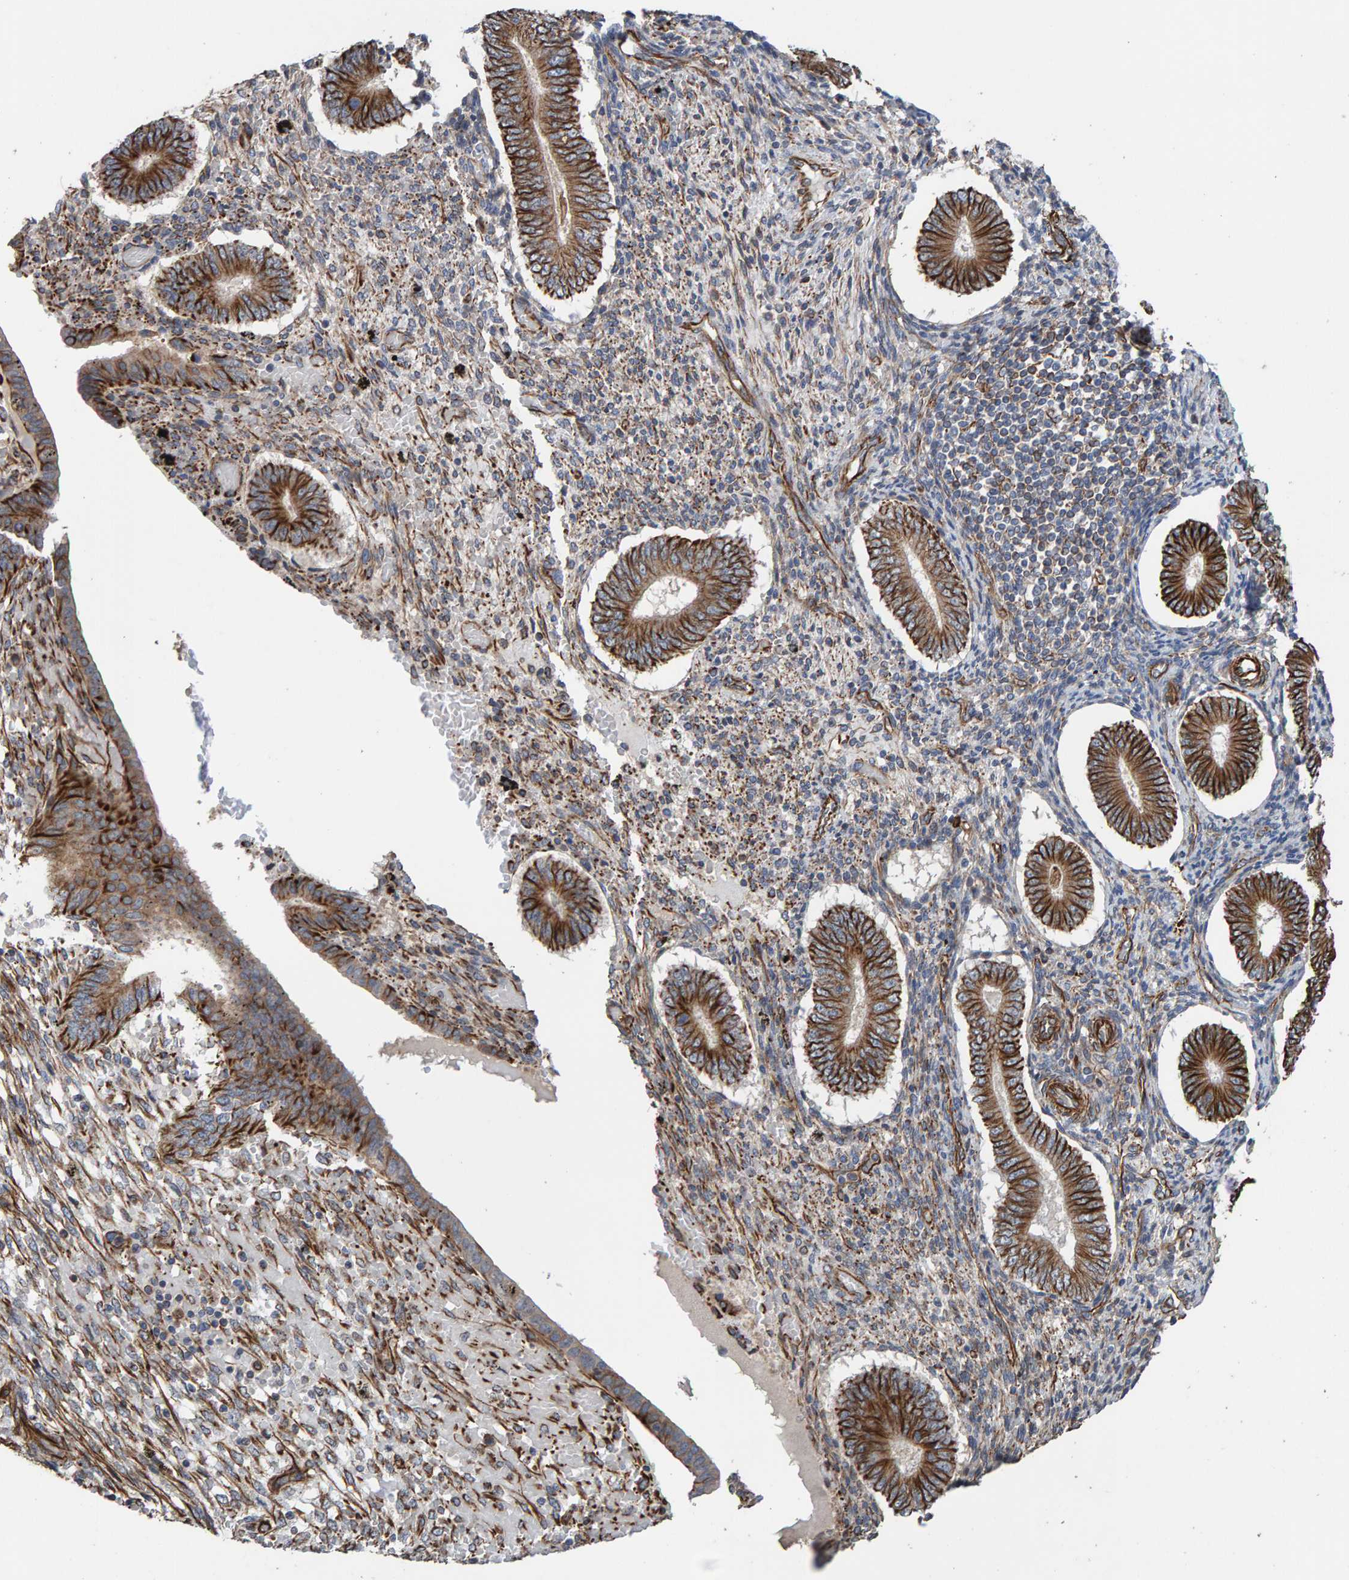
{"staining": {"intensity": "weak", "quantity": "<25%", "location": "cytoplasmic/membranous"}, "tissue": "endometrium", "cell_type": "Cells in endometrial stroma", "image_type": "normal", "snomed": [{"axis": "morphology", "description": "Normal tissue, NOS"}, {"axis": "topography", "description": "Endometrium"}], "caption": "A high-resolution image shows immunohistochemistry (IHC) staining of normal endometrium, which shows no significant expression in cells in endometrial stroma.", "gene": "ZNF347", "patient": {"sex": "female", "age": 42}}